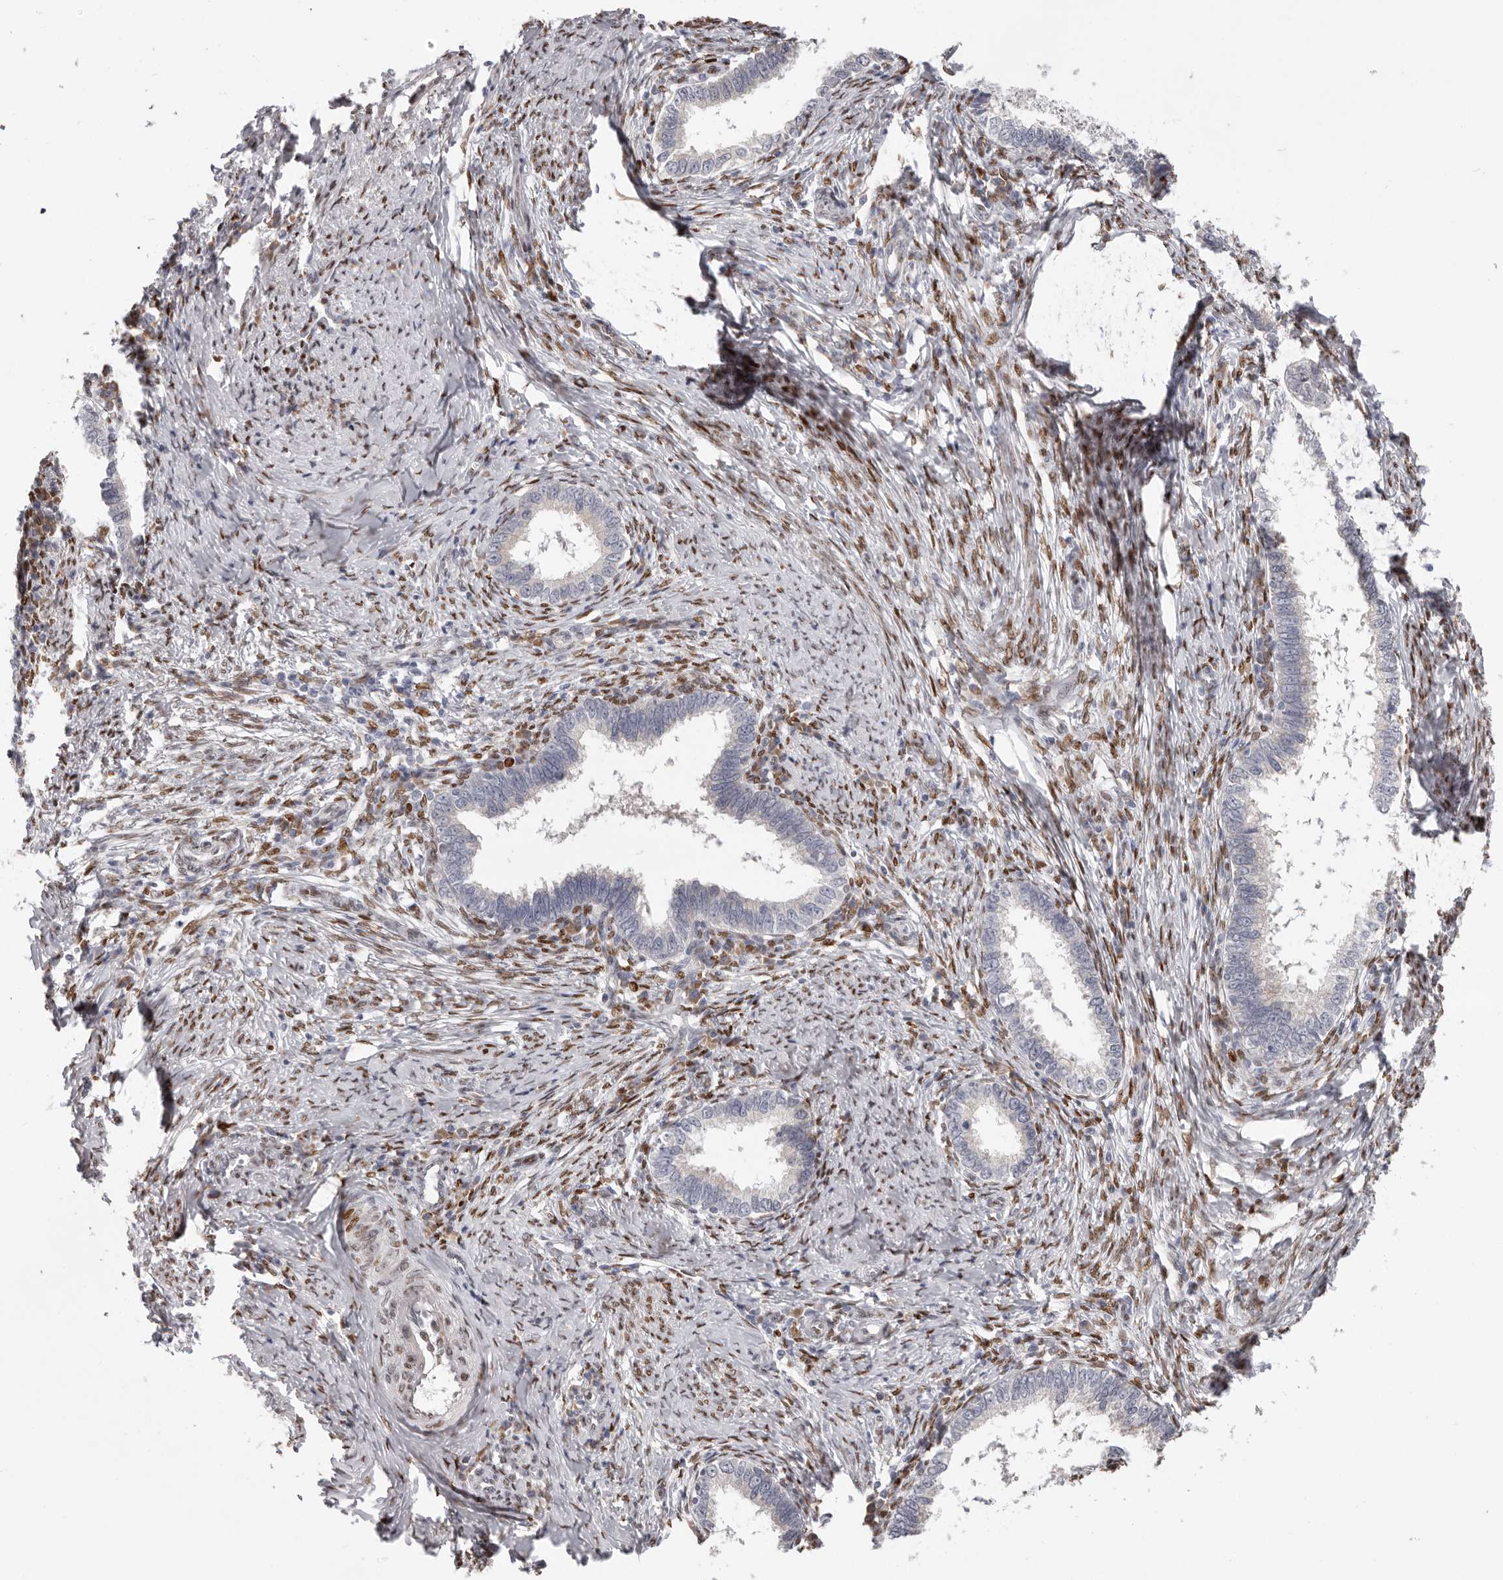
{"staining": {"intensity": "negative", "quantity": "none", "location": "none"}, "tissue": "cervical cancer", "cell_type": "Tumor cells", "image_type": "cancer", "snomed": [{"axis": "morphology", "description": "Adenocarcinoma, NOS"}, {"axis": "topography", "description": "Cervix"}], "caption": "This micrograph is of cervical cancer stained with immunohistochemistry to label a protein in brown with the nuclei are counter-stained blue. There is no expression in tumor cells.", "gene": "SRP19", "patient": {"sex": "female", "age": 36}}